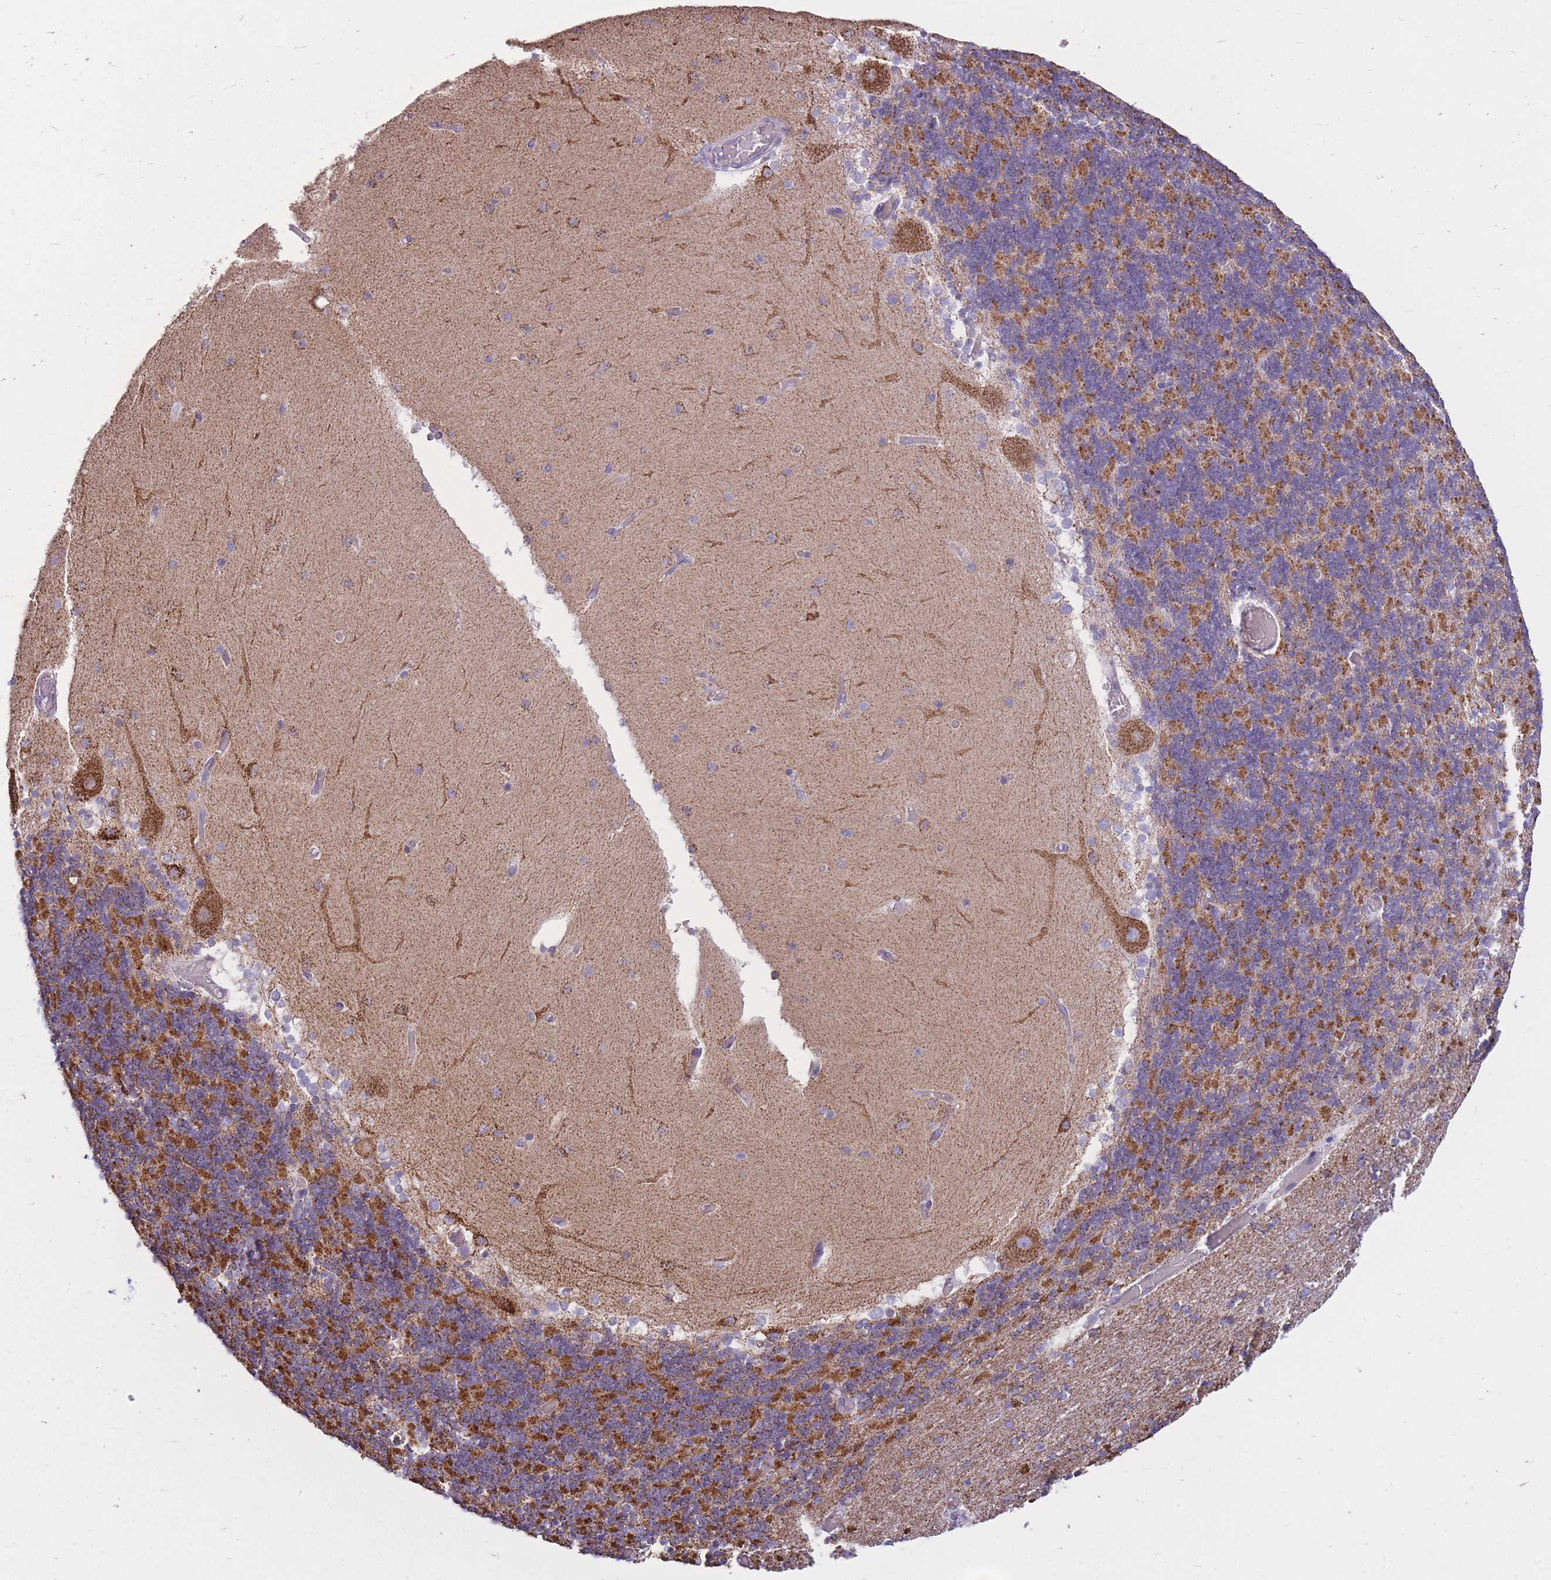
{"staining": {"intensity": "strong", "quantity": "25%-75%", "location": "cytoplasmic/membranous"}, "tissue": "cerebellum", "cell_type": "Cells in granular layer", "image_type": "normal", "snomed": [{"axis": "morphology", "description": "Normal tissue, NOS"}, {"axis": "topography", "description": "Cerebellum"}], "caption": "About 25%-75% of cells in granular layer in normal human cerebellum display strong cytoplasmic/membranous protein staining as visualized by brown immunohistochemical staining.", "gene": "PCSK1", "patient": {"sex": "female", "age": 28}}